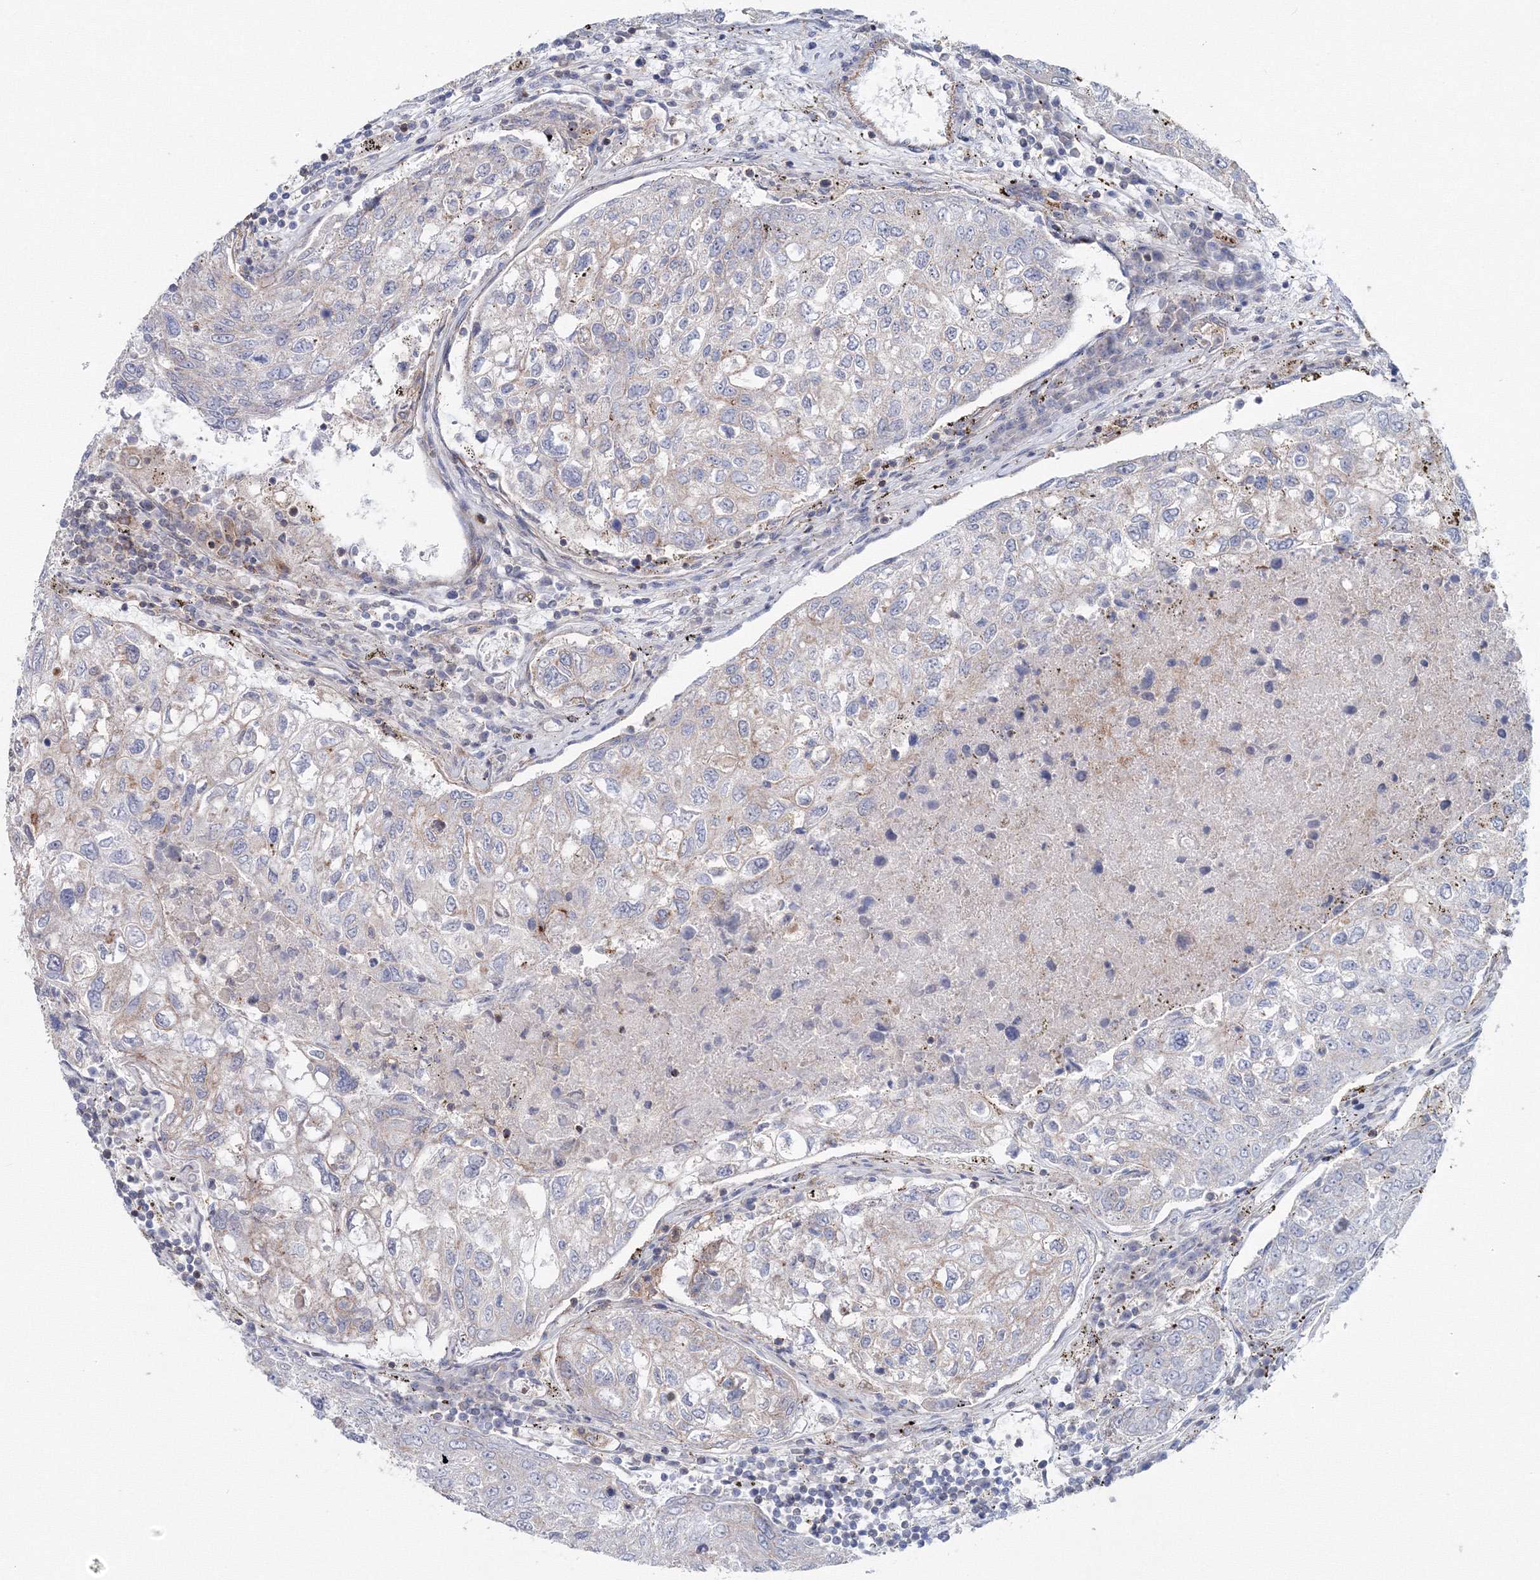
{"staining": {"intensity": "negative", "quantity": "none", "location": "none"}, "tissue": "urothelial cancer", "cell_type": "Tumor cells", "image_type": "cancer", "snomed": [{"axis": "morphology", "description": "Urothelial carcinoma, High grade"}, {"axis": "topography", "description": "Lymph node"}, {"axis": "topography", "description": "Urinary bladder"}], "caption": "Tumor cells show no significant protein positivity in urothelial cancer. (Immunohistochemistry (ihc), brightfield microscopy, high magnification).", "gene": "GGA2", "patient": {"sex": "male", "age": 51}}